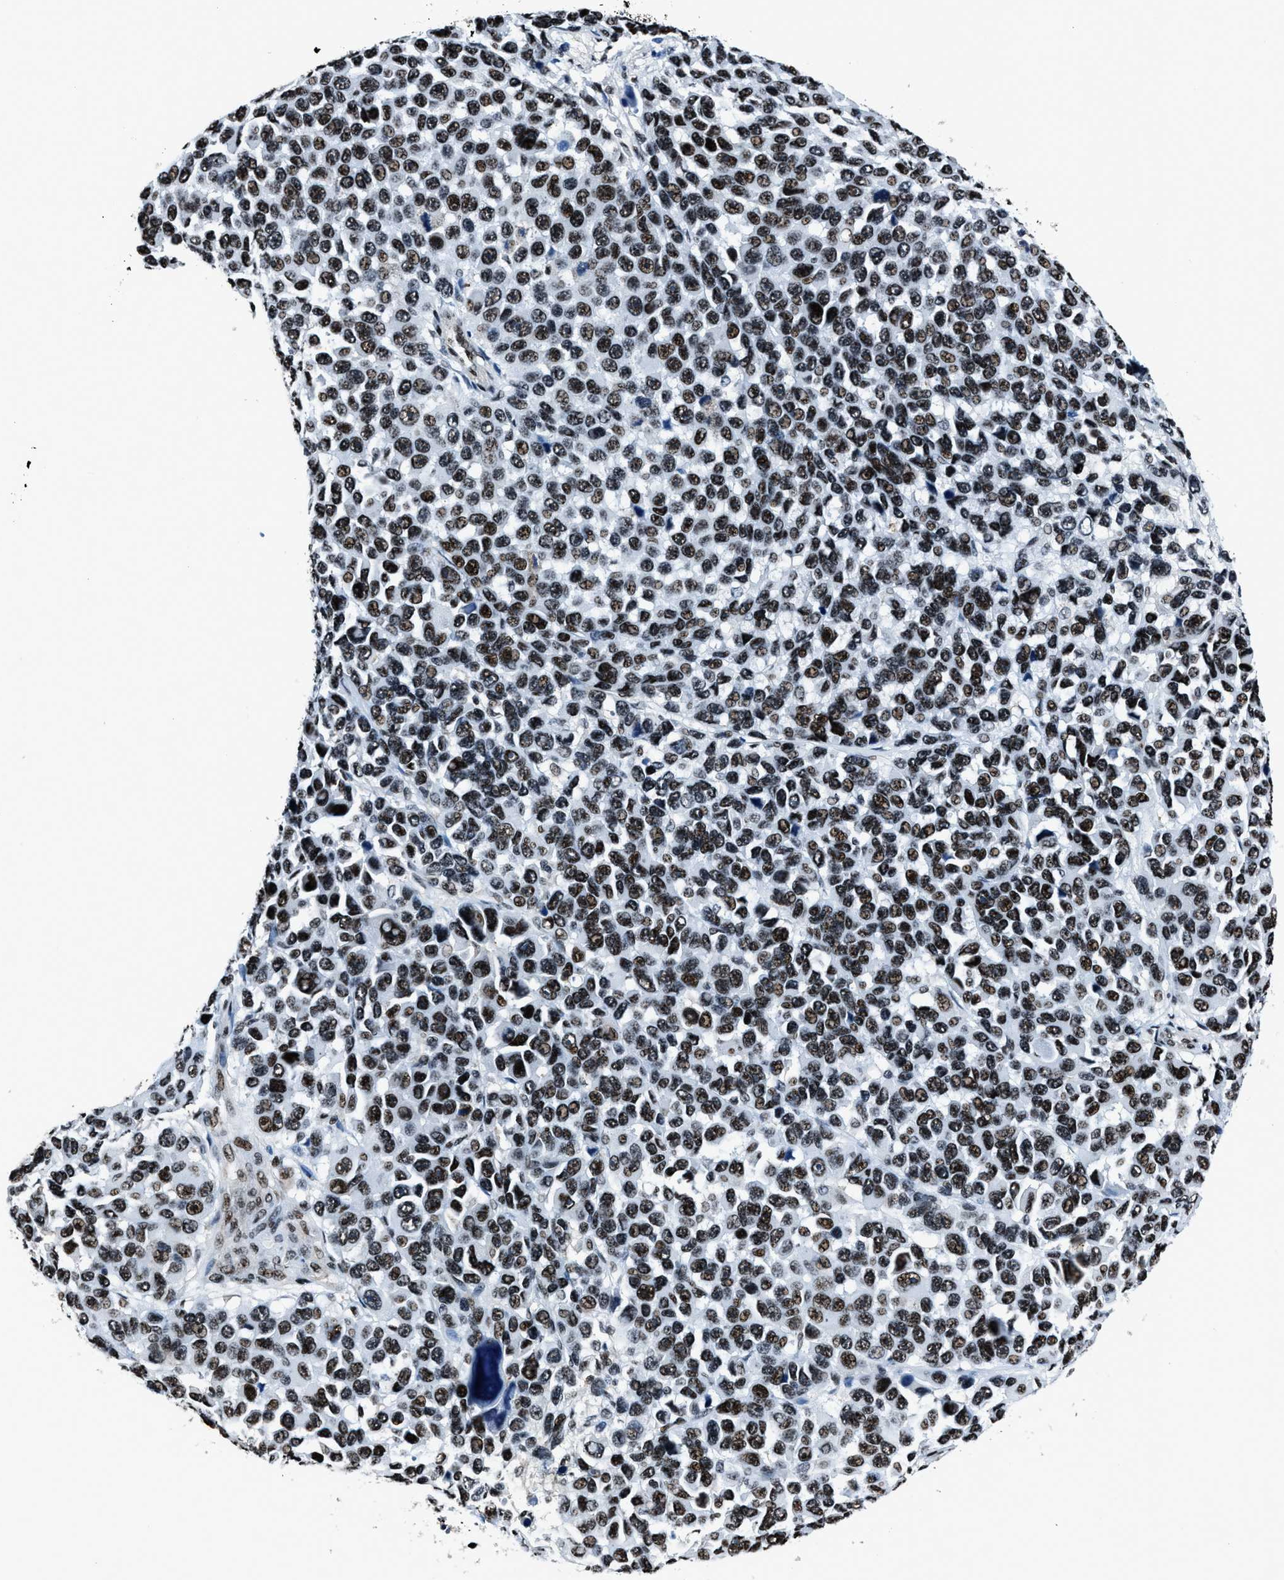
{"staining": {"intensity": "moderate", "quantity": ">75%", "location": "nuclear"}, "tissue": "melanoma", "cell_type": "Tumor cells", "image_type": "cancer", "snomed": [{"axis": "morphology", "description": "Malignant melanoma, NOS"}, {"axis": "topography", "description": "Skin"}], "caption": "Protein analysis of melanoma tissue shows moderate nuclear expression in about >75% of tumor cells.", "gene": "PPIE", "patient": {"sex": "male", "age": 53}}